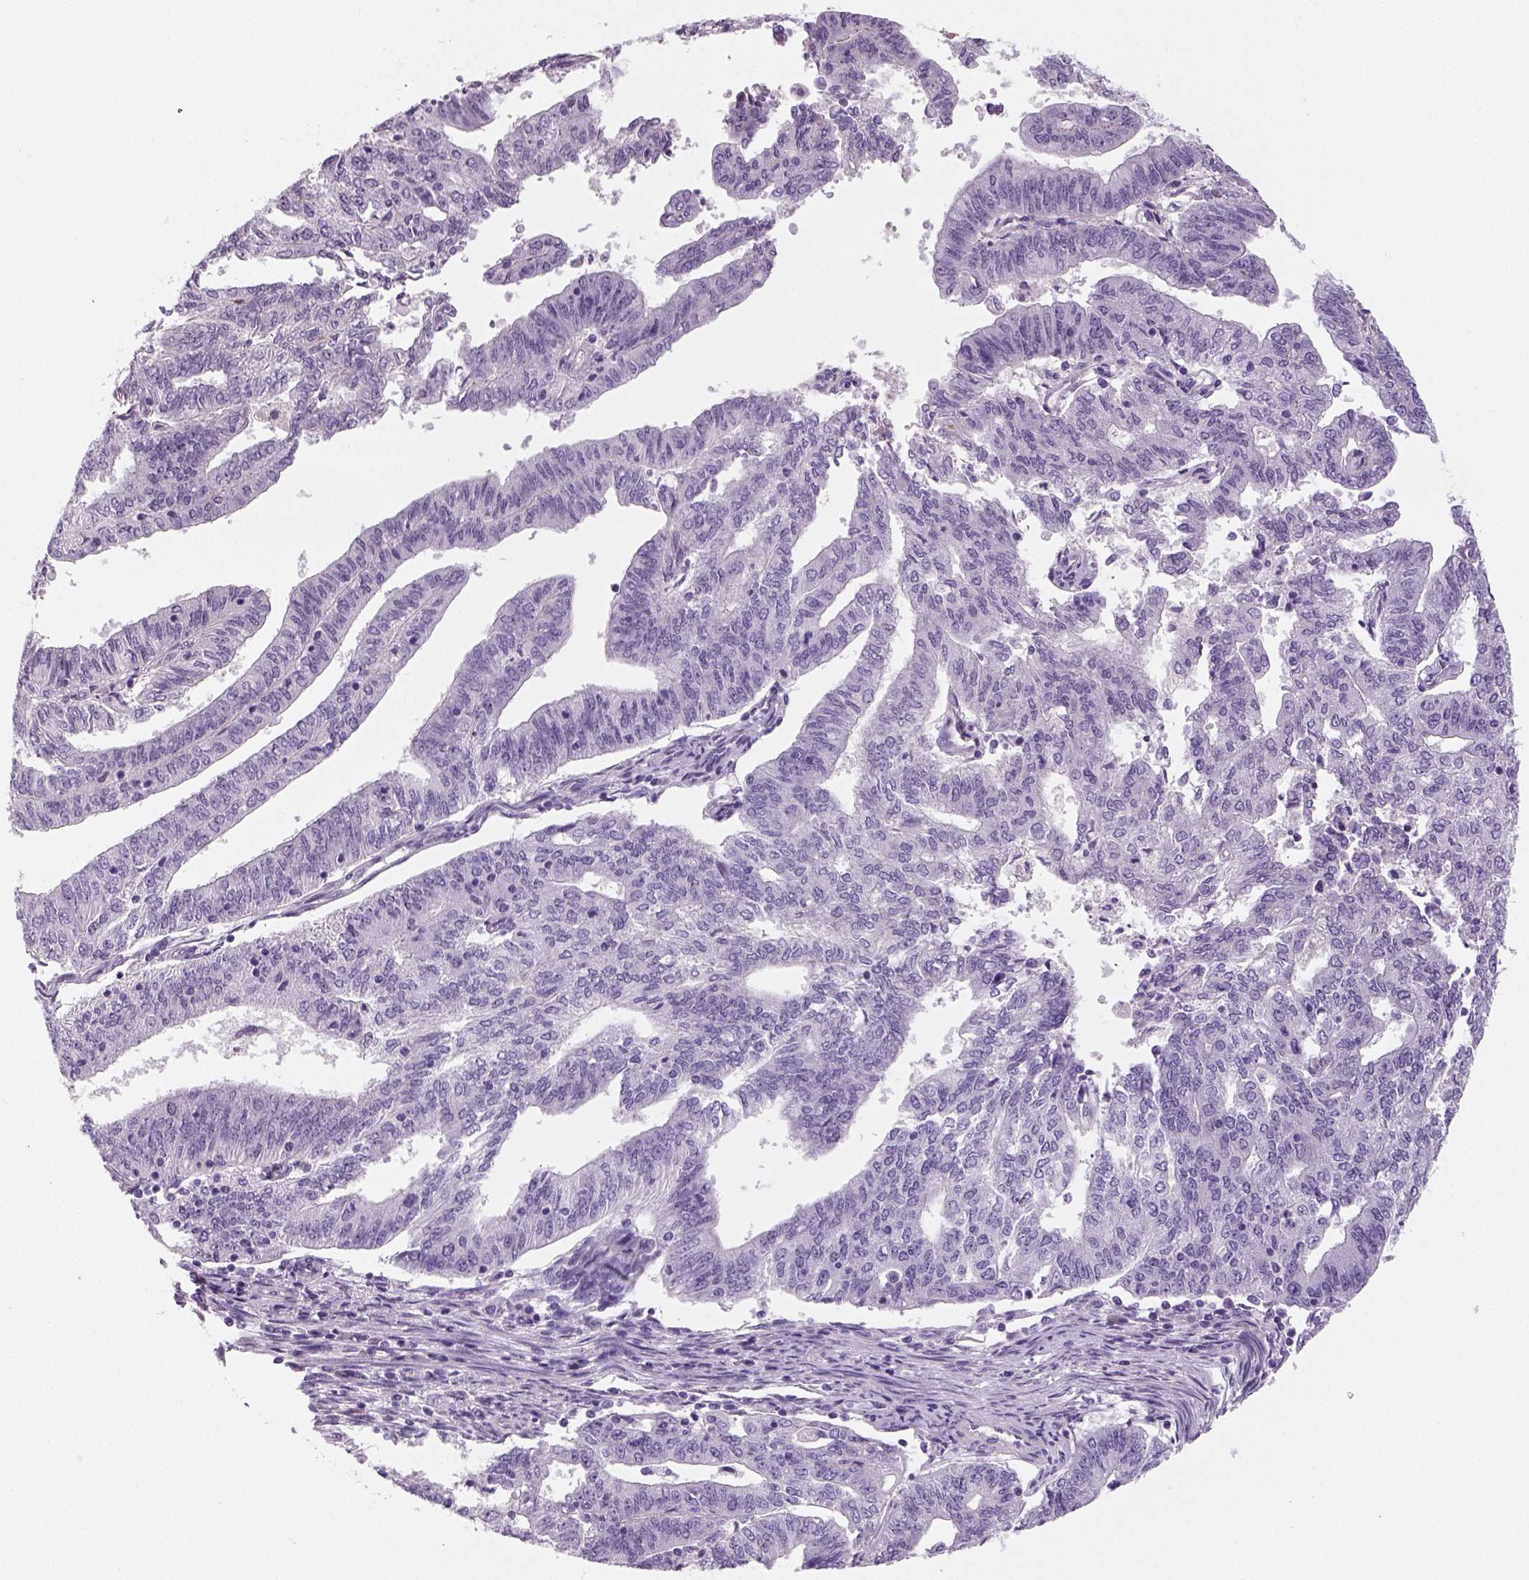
{"staining": {"intensity": "negative", "quantity": "none", "location": "none"}, "tissue": "endometrial cancer", "cell_type": "Tumor cells", "image_type": "cancer", "snomed": [{"axis": "morphology", "description": "Adenocarcinoma, NOS"}, {"axis": "topography", "description": "Endometrium"}], "caption": "An immunohistochemistry (IHC) image of adenocarcinoma (endometrial) is shown. There is no staining in tumor cells of adenocarcinoma (endometrial).", "gene": "TSPAN7", "patient": {"sex": "female", "age": 82}}